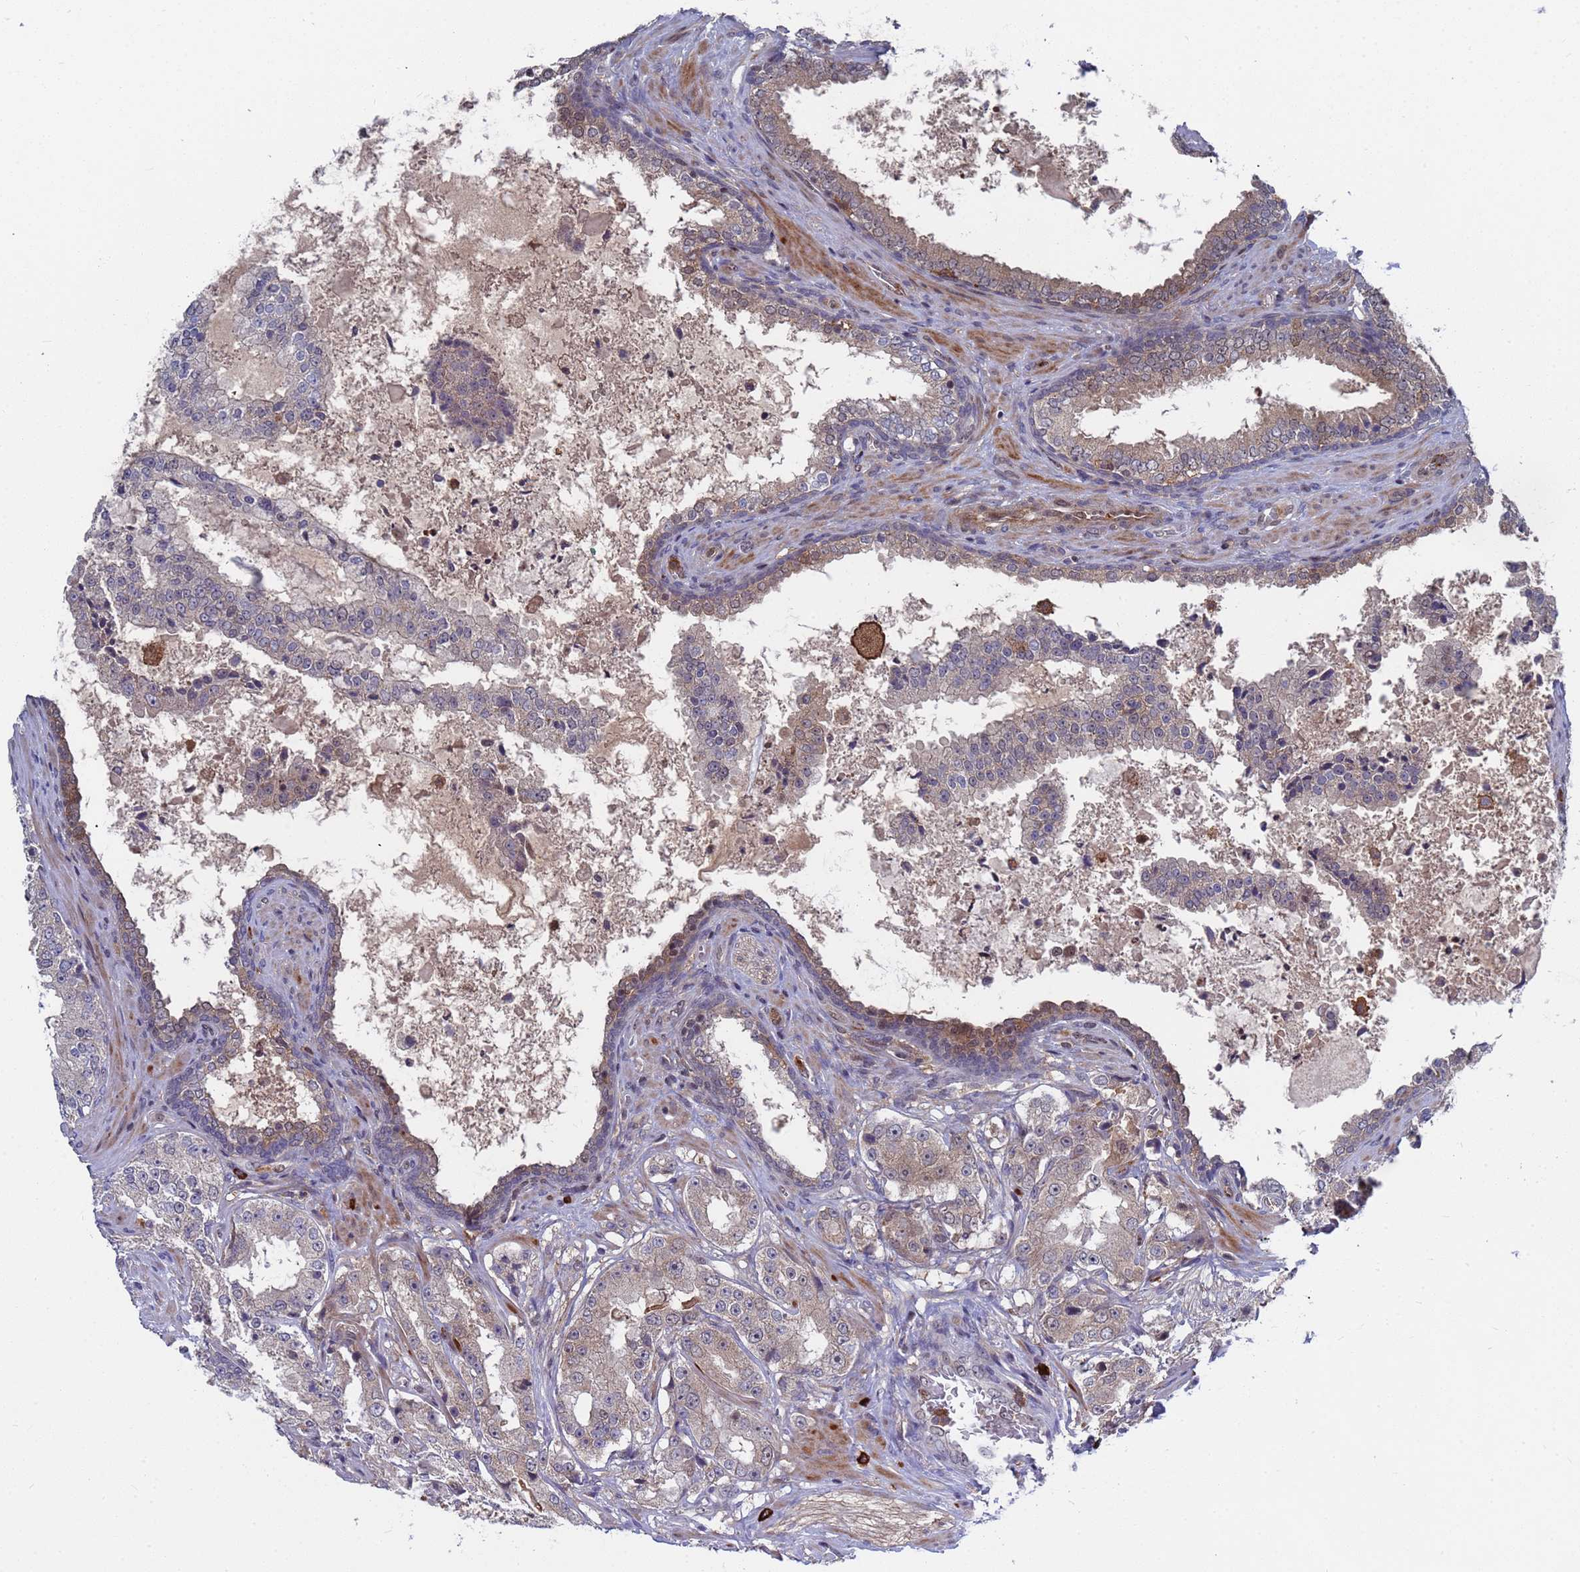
{"staining": {"intensity": "negative", "quantity": "none", "location": "none"}, "tissue": "prostate cancer", "cell_type": "Tumor cells", "image_type": "cancer", "snomed": [{"axis": "morphology", "description": "Adenocarcinoma, High grade"}, {"axis": "topography", "description": "Prostate"}], "caption": "Immunohistochemistry (IHC) of human adenocarcinoma (high-grade) (prostate) demonstrates no positivity in tumor cells.", "gene": "TMBIM6", "patient": {"sex": "male", "age": 73}}